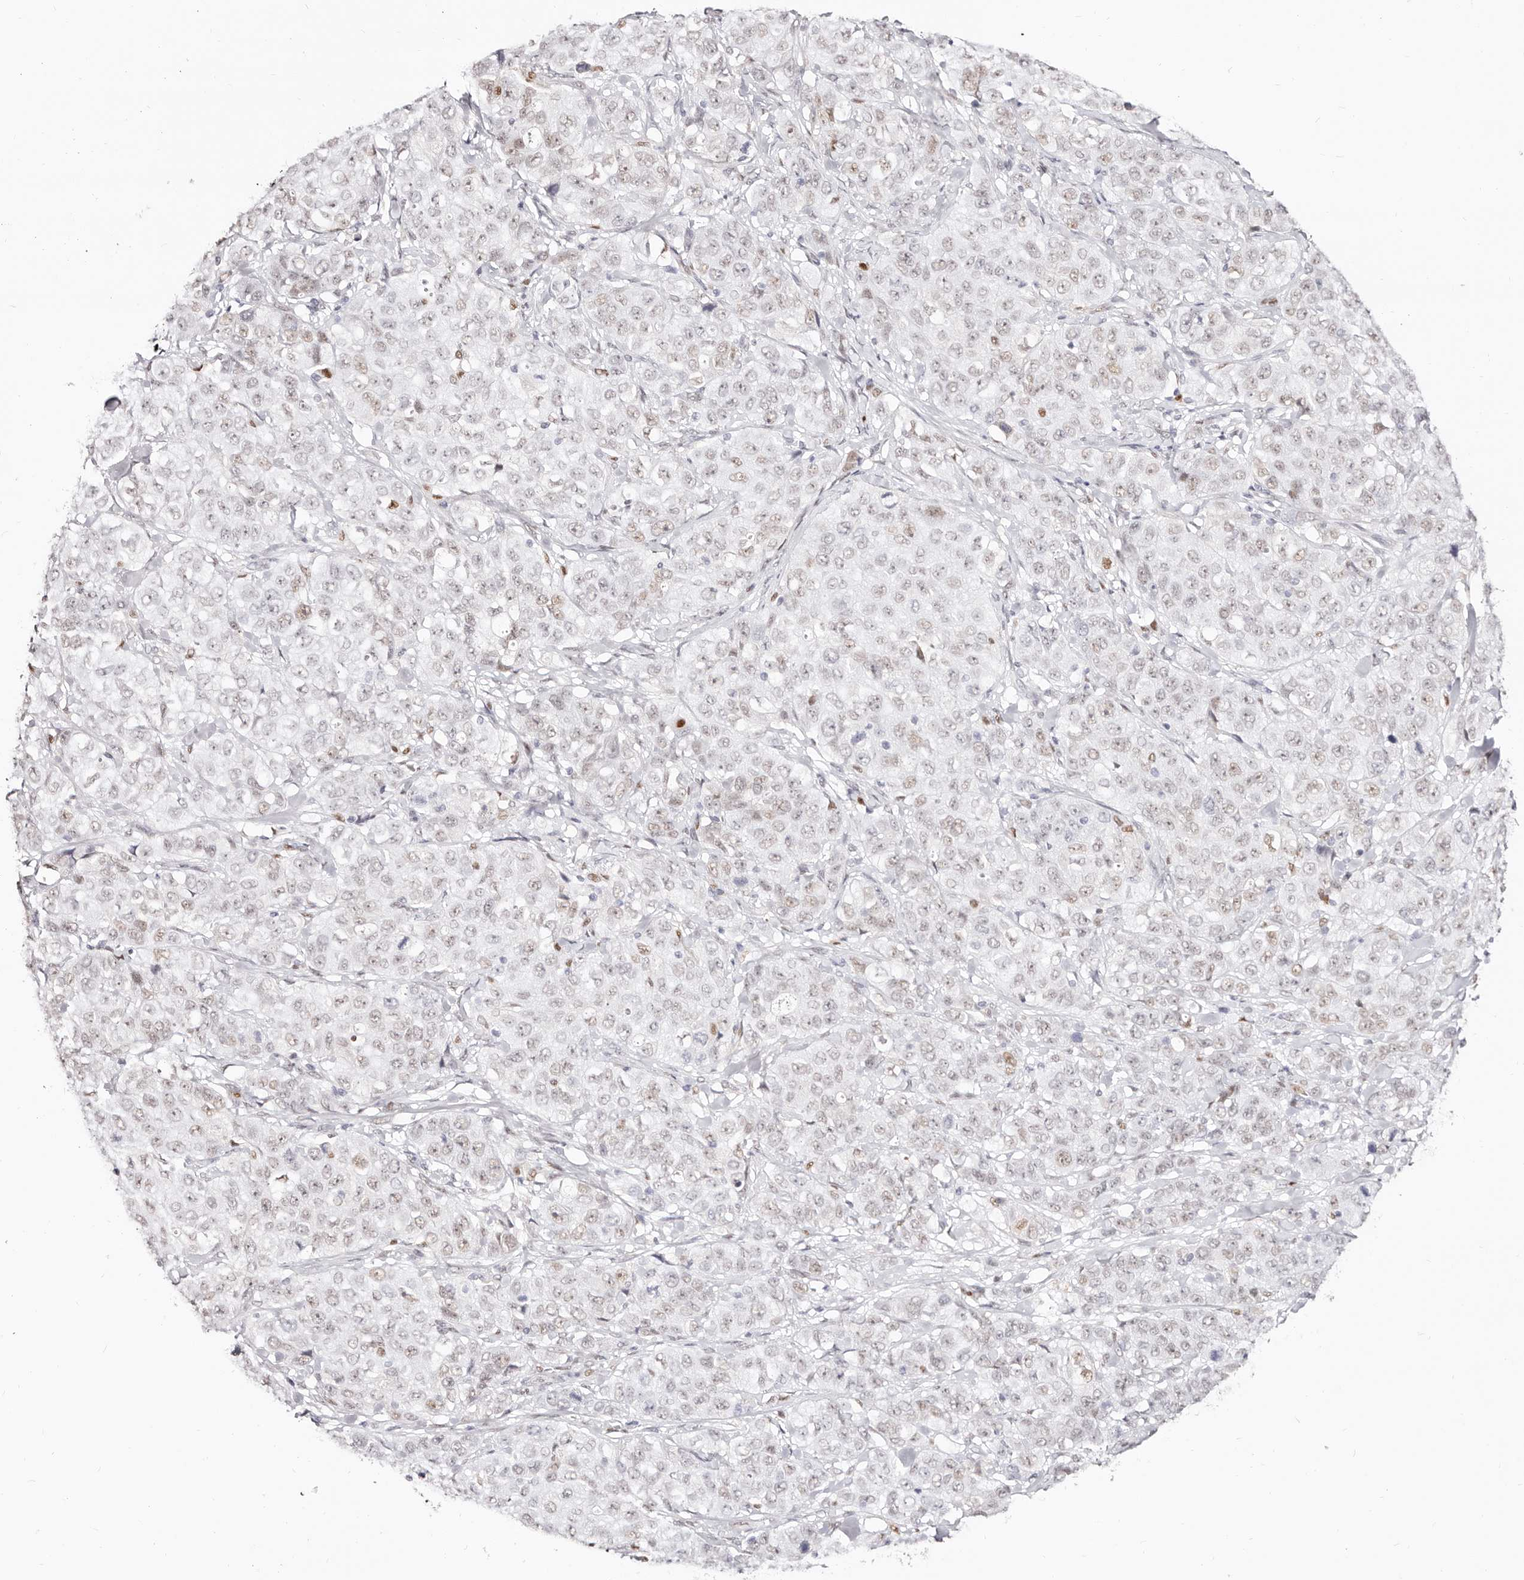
{"staining": {"intensity": "weak", "quantity": "25%-75%", "location": "nuclear"}, "tissue": "stomach cancer", "cell_type": "Tumor cells", "image_type": "cancer", "snomed": [{"axis": "morphology", "description": "Adenocarcinoma, NOS"}, {"axis": "topography", "description": "Stomach"}], "caption": "This micrograph displays immunohistochemistry (IHC) staining of stomach cancer, with low weak nuclear staining in about 25%-75% of tumor cells.", "gene": "TKT", "patient": {"sex": "male", "age": 48}}